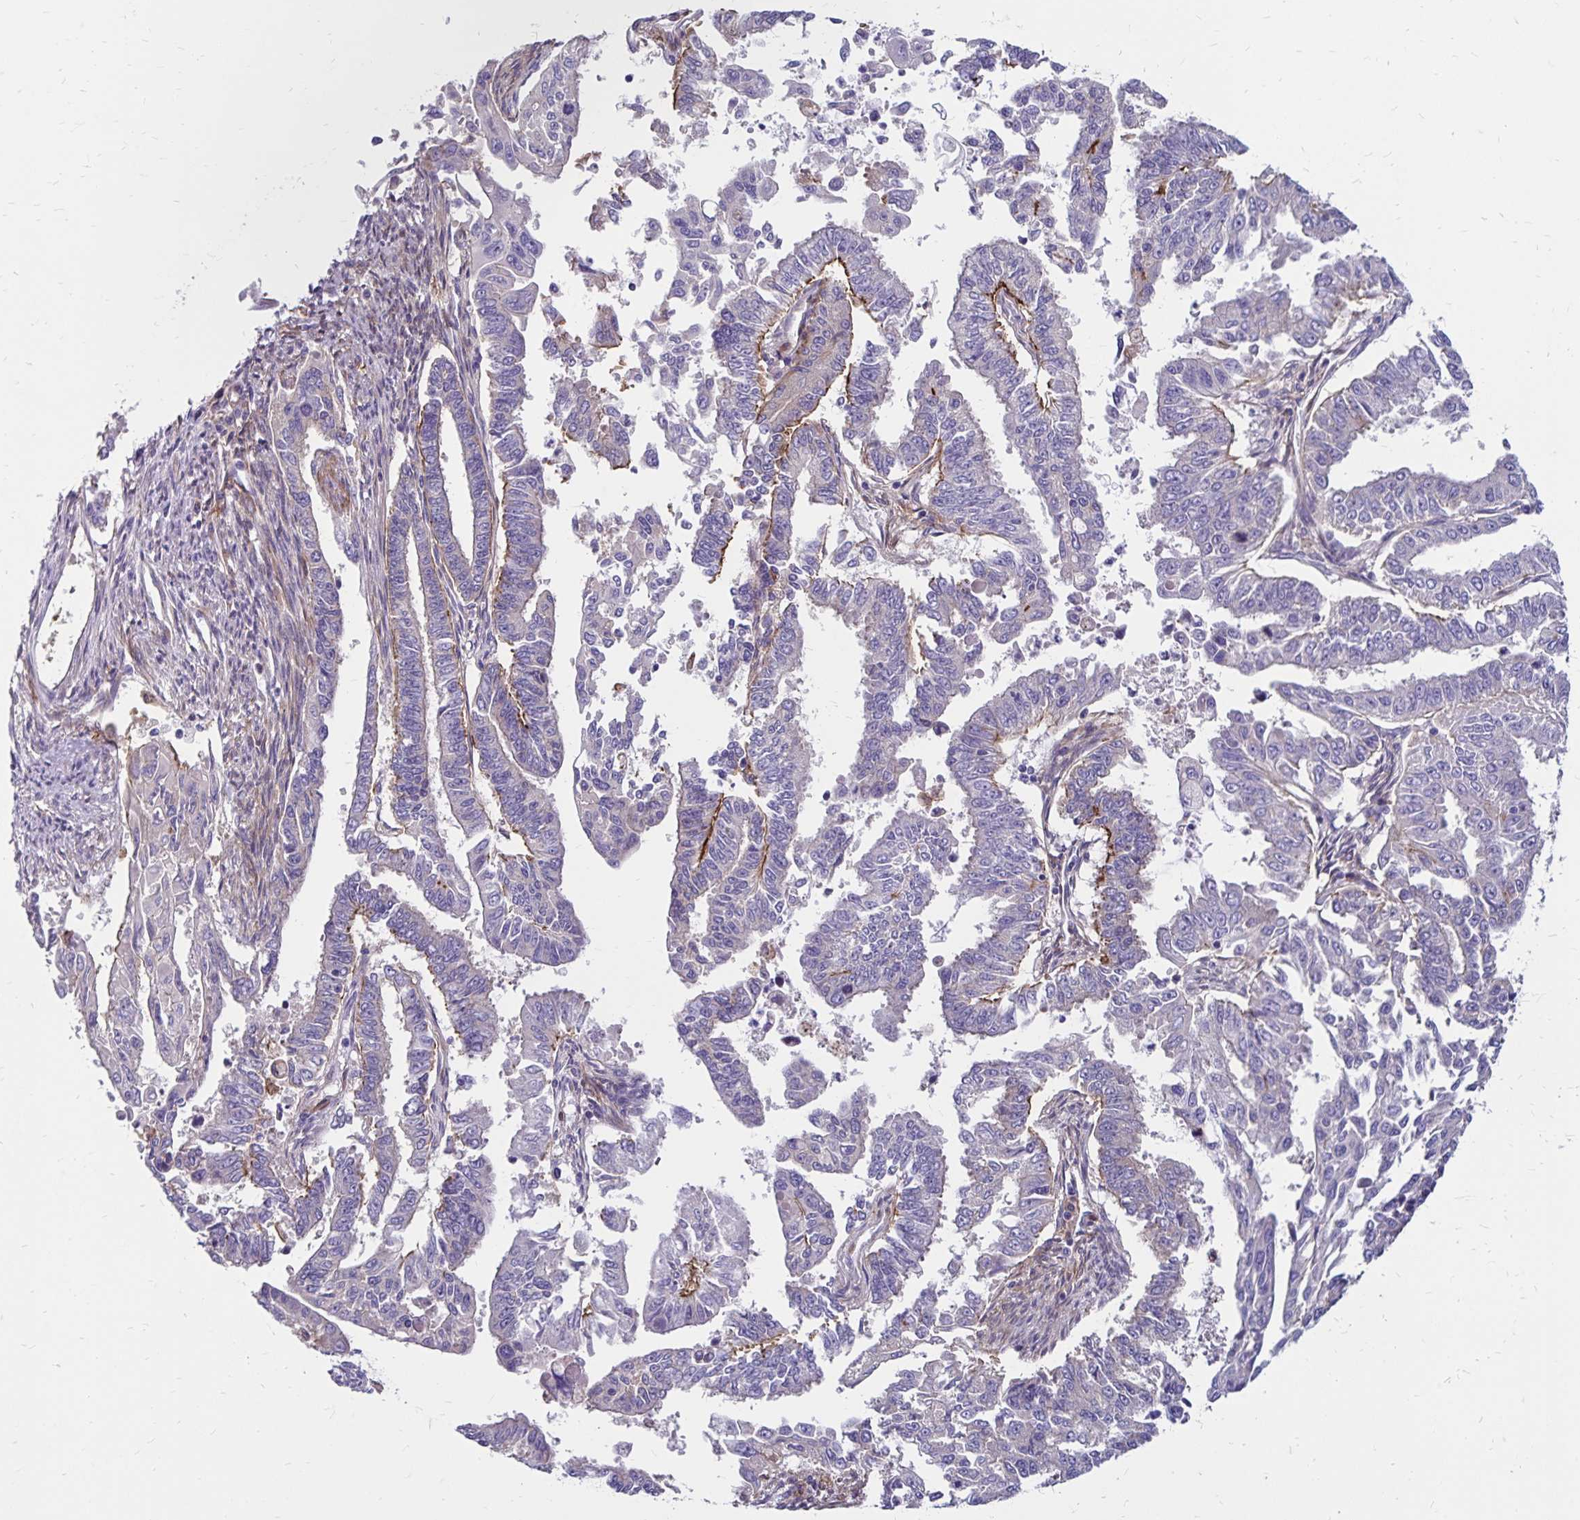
{"staining": {"intensity": "negative", "quantity": "none", "location": "none"}, "tissue": "endometrial cancer", "cell_type": "Tumor cells", "image_type": "cancer", "snomed": [{"axis": "morphology", "description": "Adenocarcinoma, NOS"}, {"axis": "topography", "description": "Uterus"}], "caption": "Immunohistochemical staining of human endometrial cancer (adenocarcinoma) shows no significant expression in tumor cells.", "gene": "TNS3", "patient": {"sex": "female", "age": 59}}